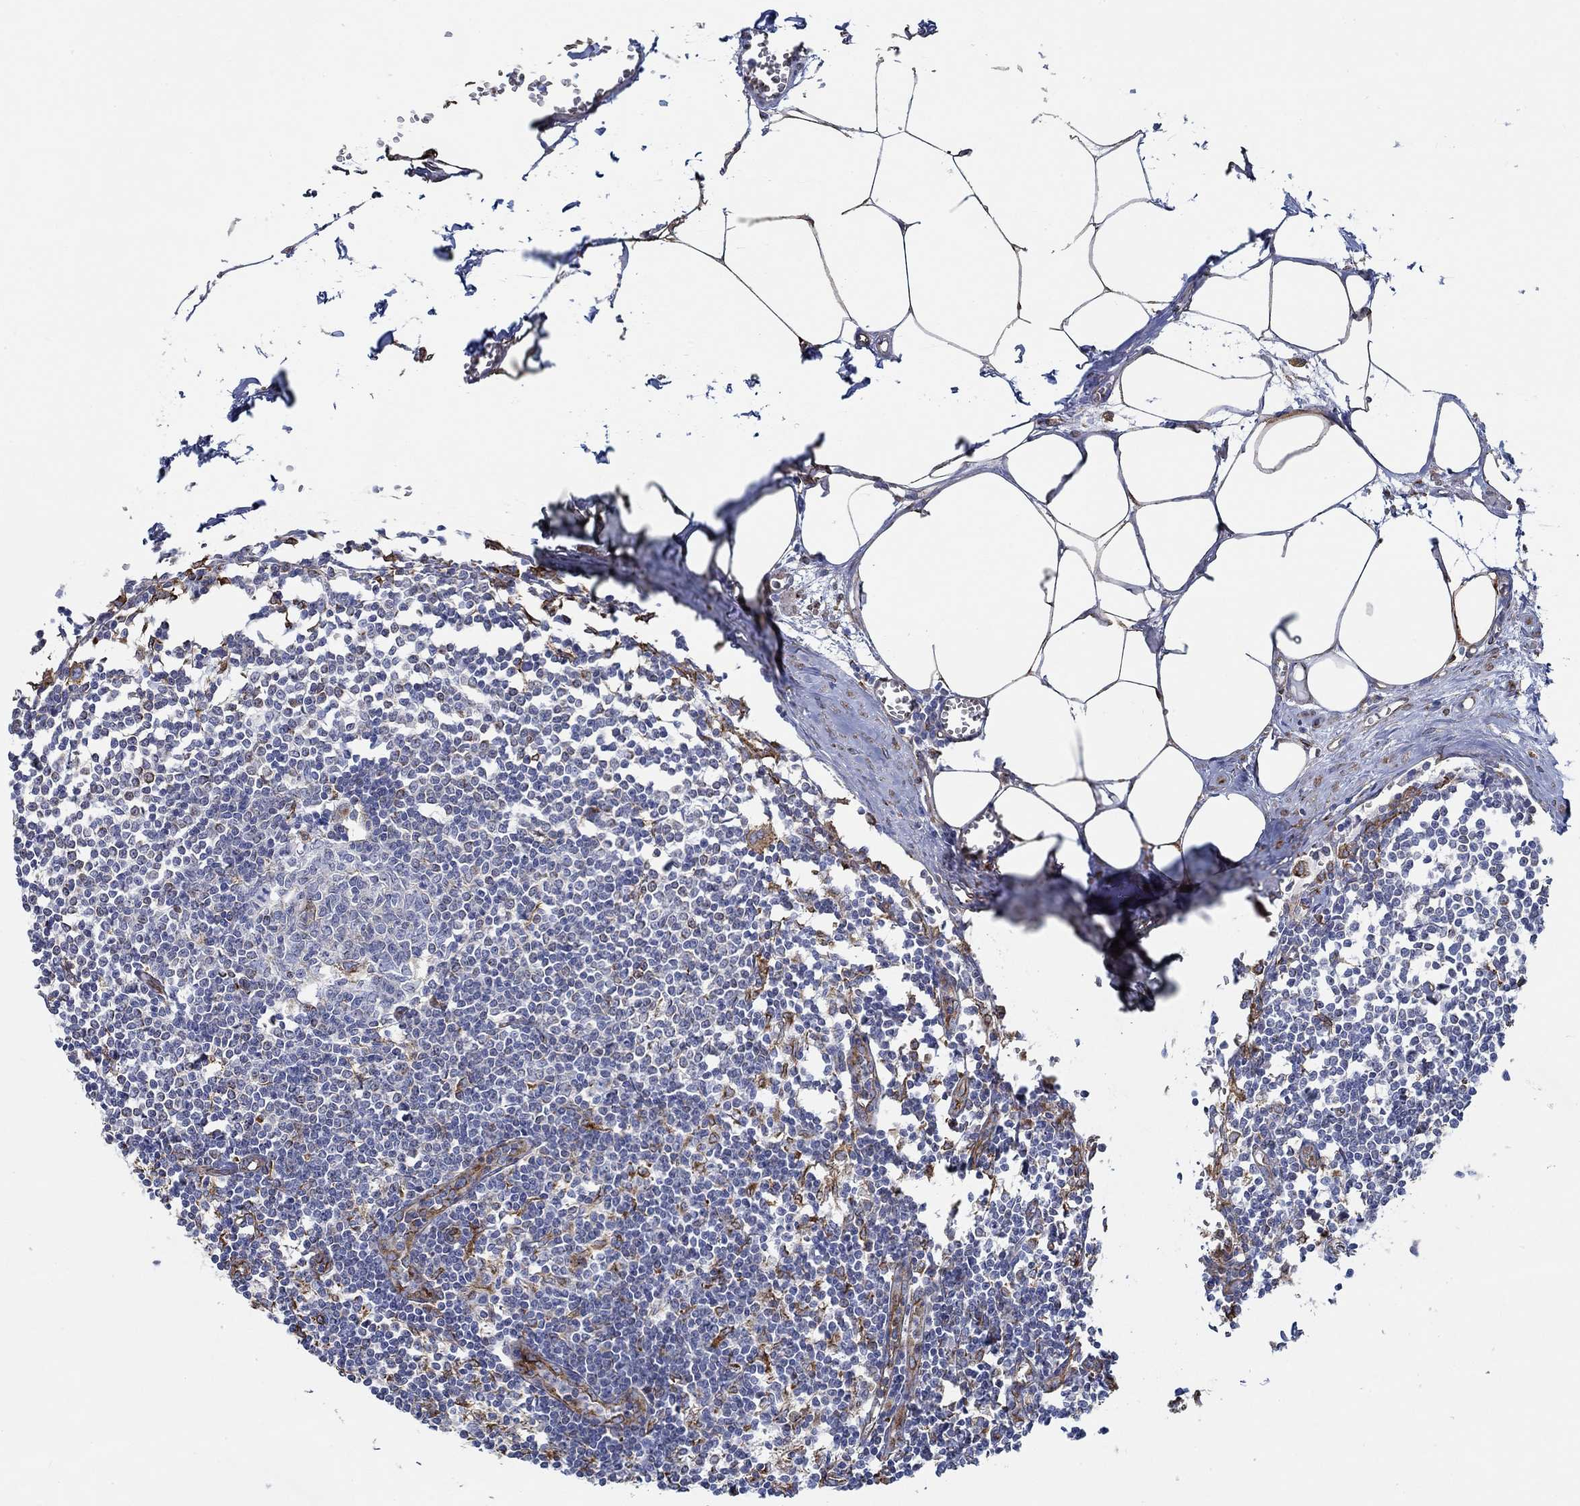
{"staining": {"intensity": "strong", "quantity": "25%-75%", "location": "cytoplasmic/membranous"}, "tissue": "lymph node", "cell_type": "Germinal center cells", "image_type": "normal", "snomed": [{"axis": "morphology", "description": "Normal tissue, NOS"}, {"axis": "topography", "description": "Lymph node"}], "caption": "Immunohistochemical staining of benign lymph node reveals strong cytoplasmic/membranous protein expression in about 25%-75% of germinal center cells. (DAB IHC, brown staining for protein, blue staining for nuclei).", "gene": "STC2", "patient": {"sex": "male", "age": 59}}